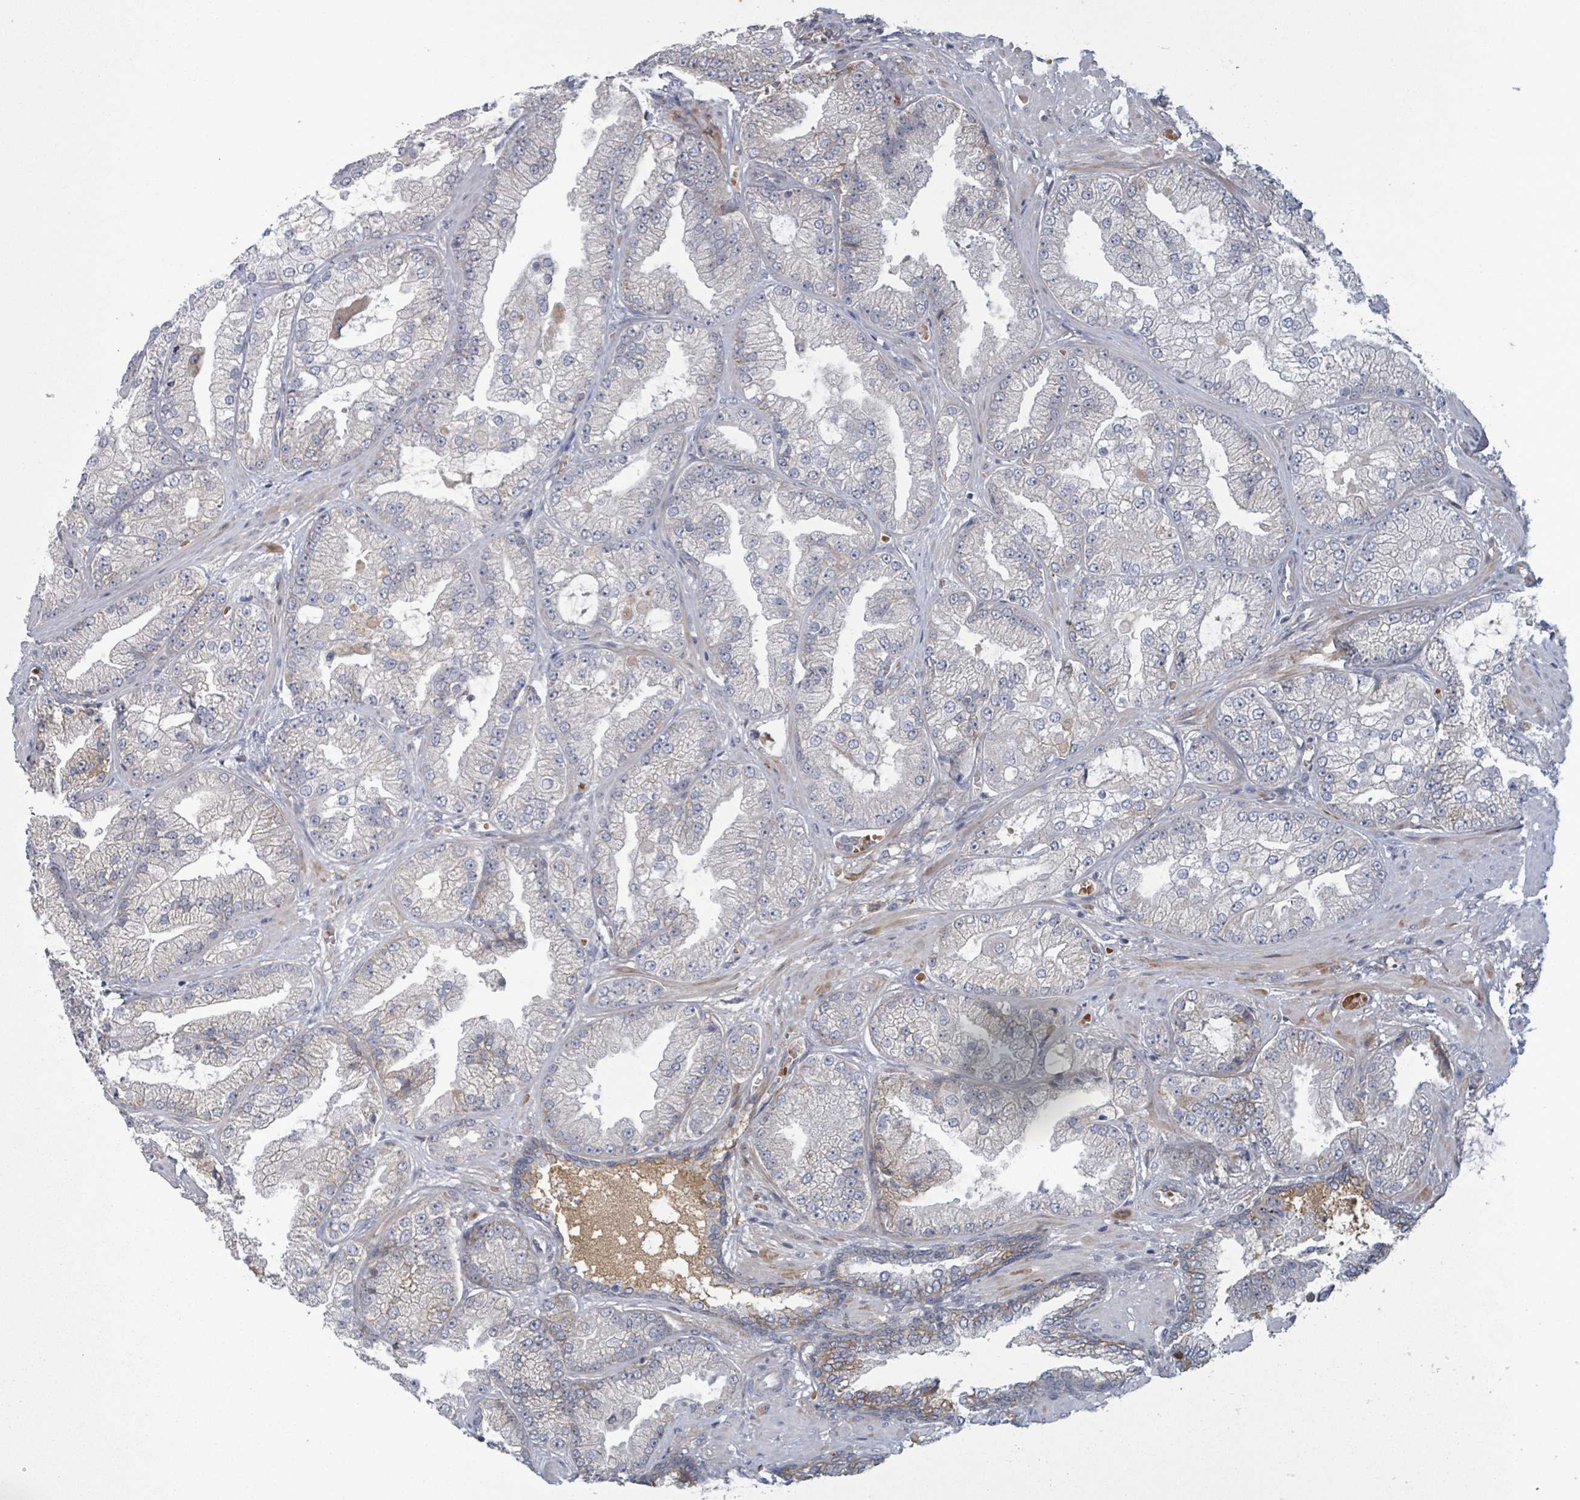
{"staining": {"intensity": "negative", "quantity": "none", "location": "none"}, "tissue": "prostate cancer", "cell_type": "Tumor cells", "image_type": "cancer", "snomed": [{"axis": "morphology", "description": "Adenocarcinoma, Low grade"}, {"axis": "topography", "description": "Prostate"}], "caption": "This is a micrograph of IHC staining of prostate cancer (adenocarcinoma (low-grade)), which shows no expression in tumor cells.", "gene": "GRM8", "patient": {"sex": "male", "age": 57}}